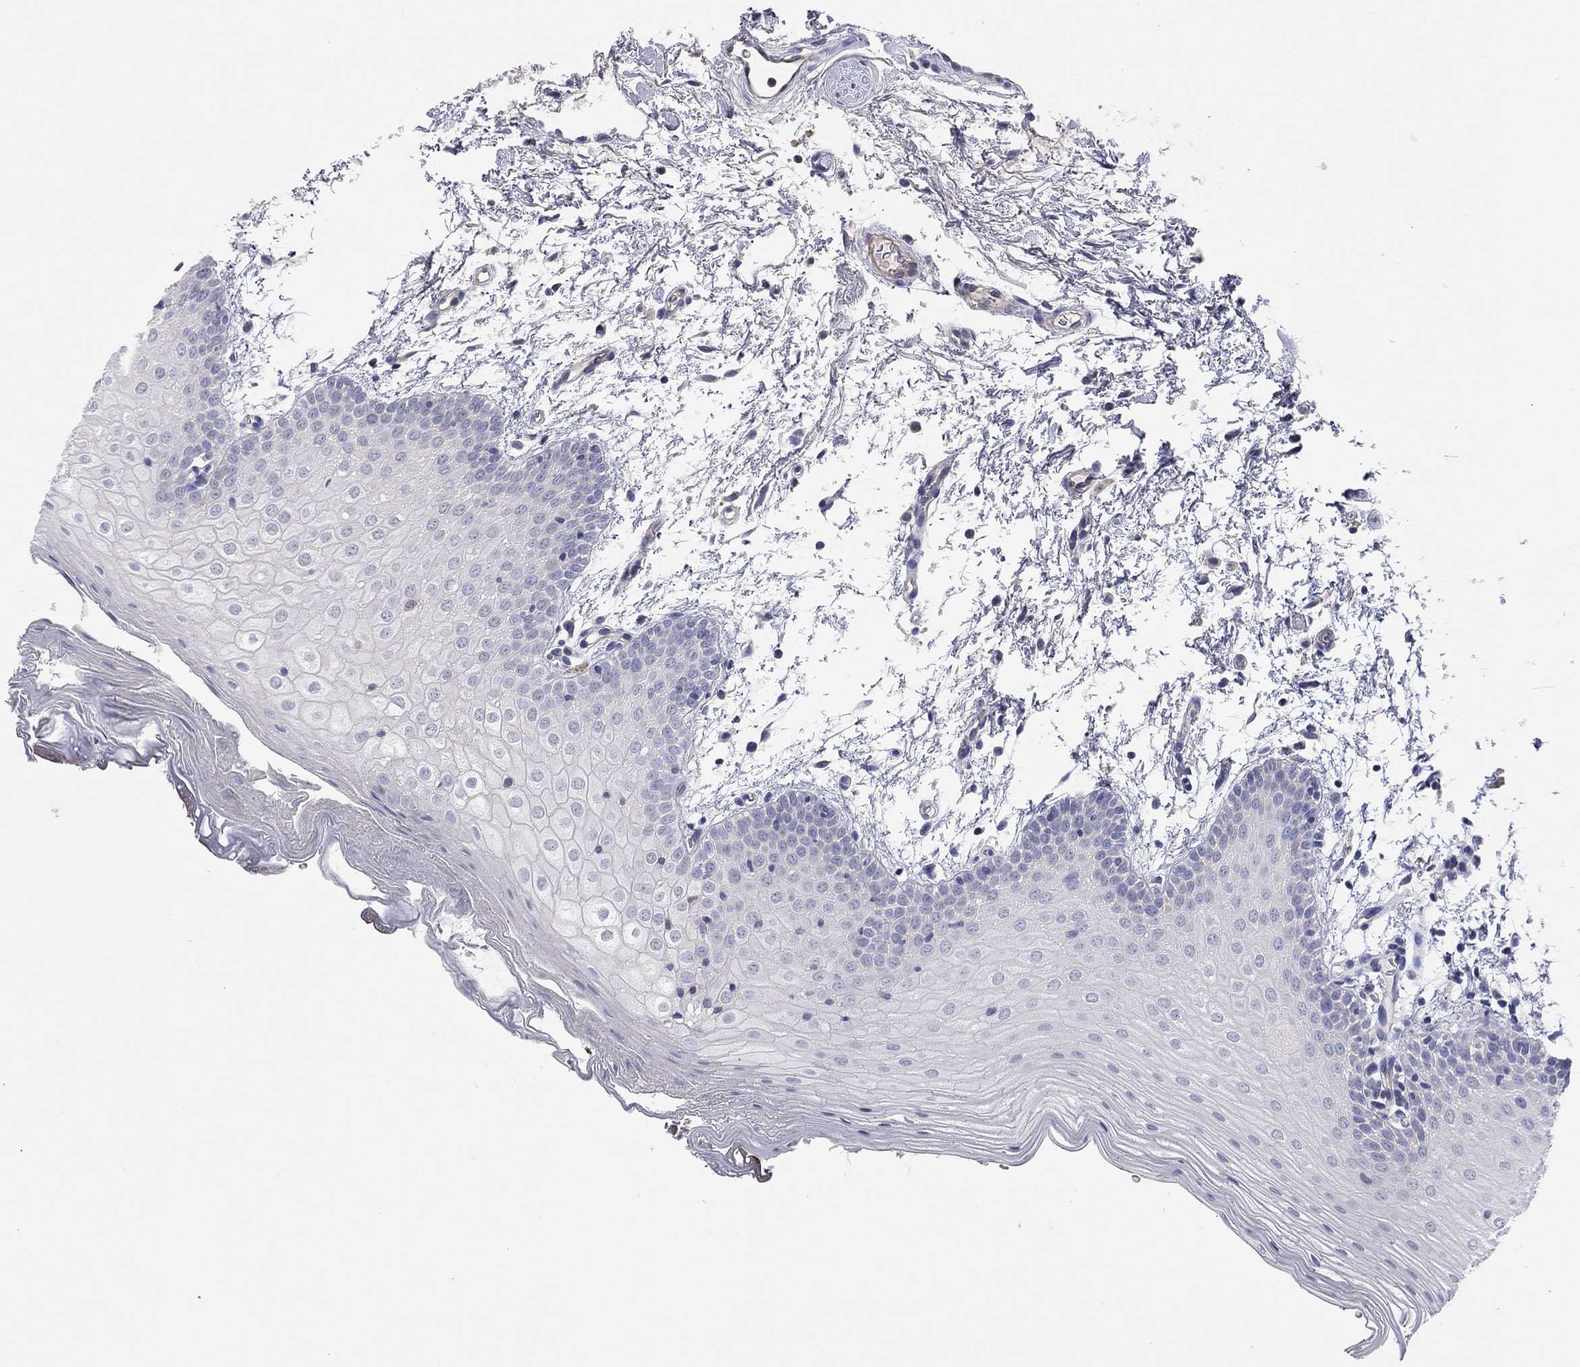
{"staining": {"intensity": "negative", "quantity": "none", "location": "none"}, "tissue": "oral mucosa", "cell_type": "Squamous epithelial cells", "image_type": "normal", "snomed": [{"axis": "morphology", "description": "Normal tissue, NOS"}, {"axis": "topography", "description": "Oral tissue"}, {"axis": "topography", "description": "Tounge, NOS"}], "caption": "Normal oral mucosa was stained to show a protein in brown. There is no significant staining in squamous epithelial cells. Brightfield microscopy of IHC stained with DAB (brown) and hematoxylin (blue), captured at high magnification.", "gene": "KCNB1", "patient": {"sex": "female", "age": 86}}